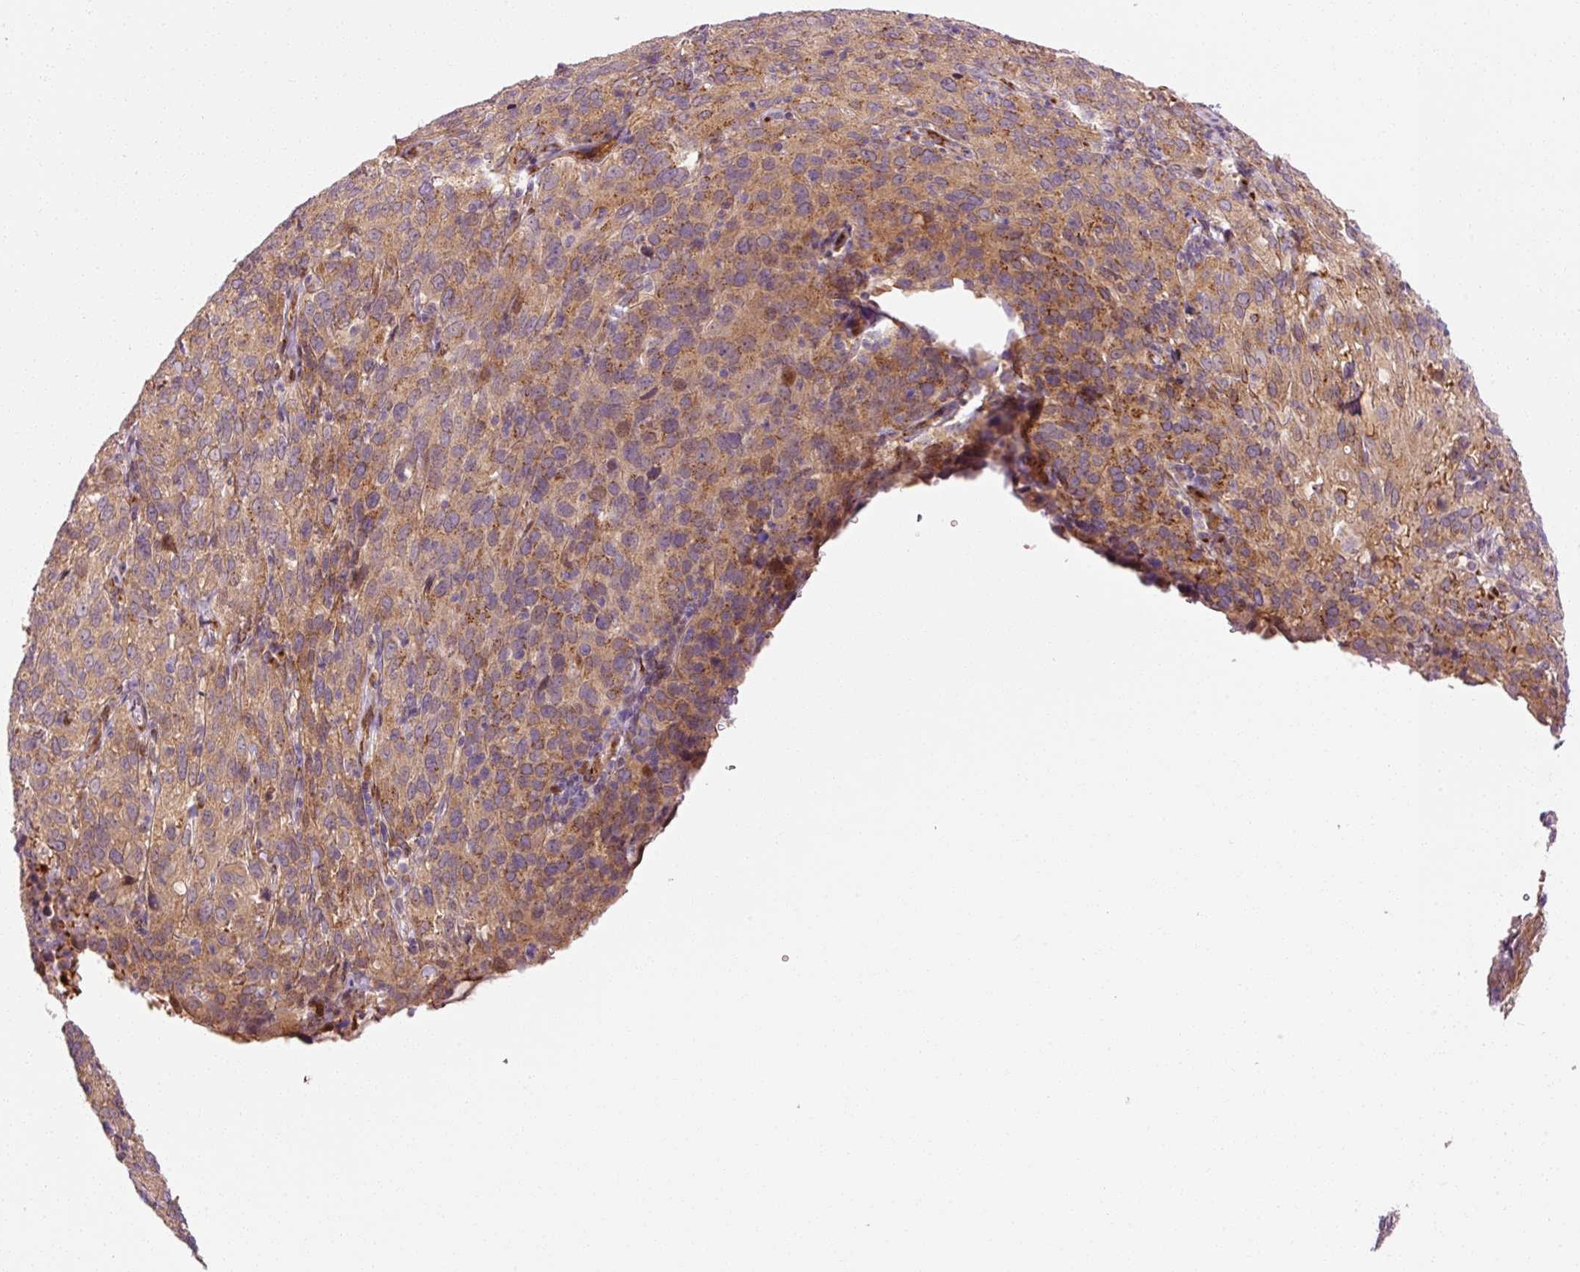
{"staining": {"intensity": "moderate", "quantity": ">75%", "location": "cytoplasmic/membranous"}, "tissue": "cervical cancer", "cell_type": "Tumor cells", "image_type": "cancer", "snomed": [{"axis": "morphology", "description": "Squamous cell carcinoma, NOS"}, {"axis": "topography", "description": "Cervix"}], "caption": "A brown stain labels moderate cytoplasmic/membranous expression of a protein in human cervical squamous cell carcinoma tumor cells.", "gene": "PPP1R14B", "patient": {"sex": "female", "age": 51}}